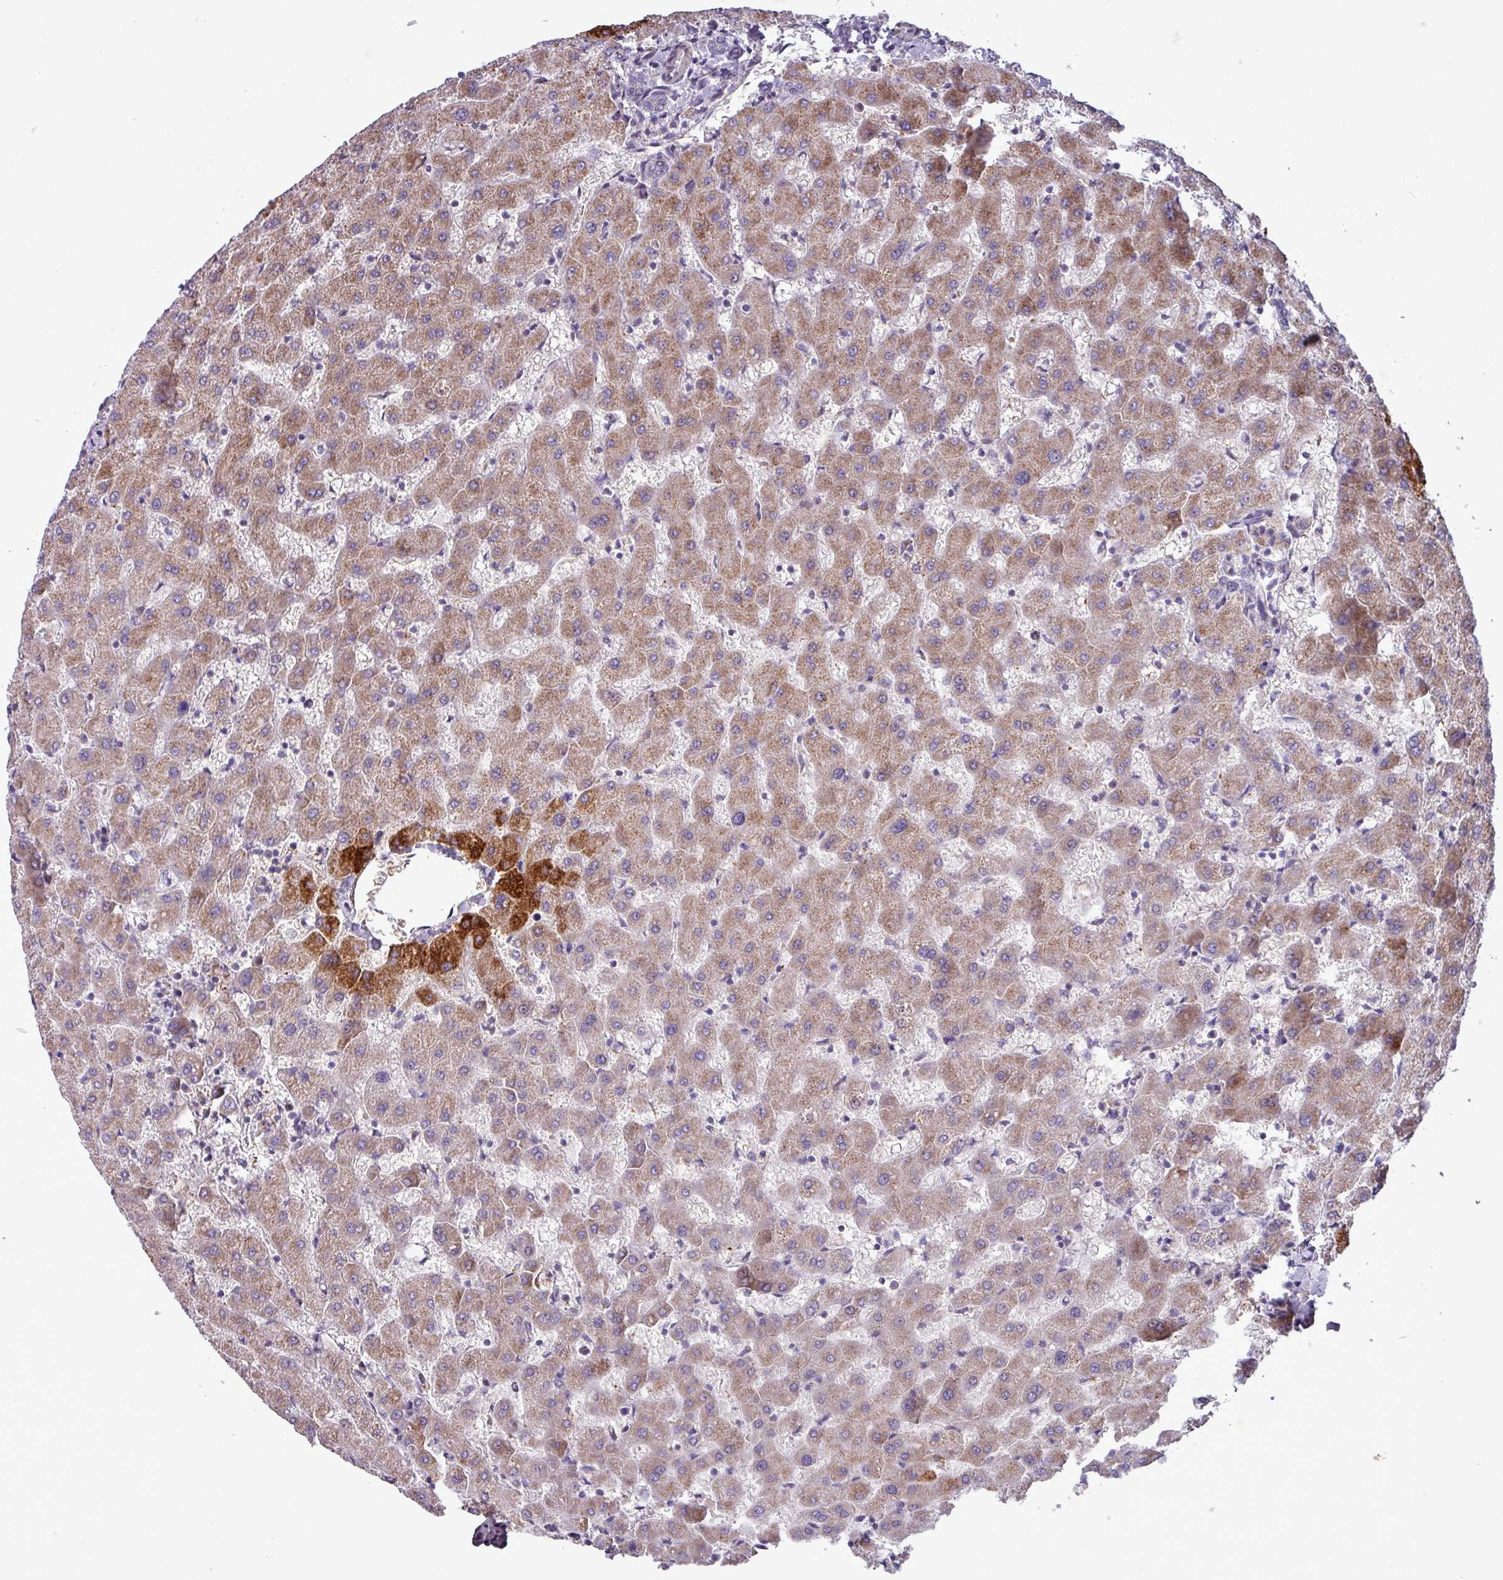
{"staining": {"intensity": "negative", "quantity": "none", "location": "none"}, "tissue": "liver", "cell_type": "Cholangiocytes", "image_type": "normal", "snomed": [{"axis": "morphology", "description": "Normal tissue, NOS"}, {"axis": "topography", "description": "Liver"}], "caption": "Immunohistochemistry (IHC) of benign human liver exhibits no staining in cholangiocytes.", "gene": "PCED1A", "patient": {"sex": "female", "age": 63}}